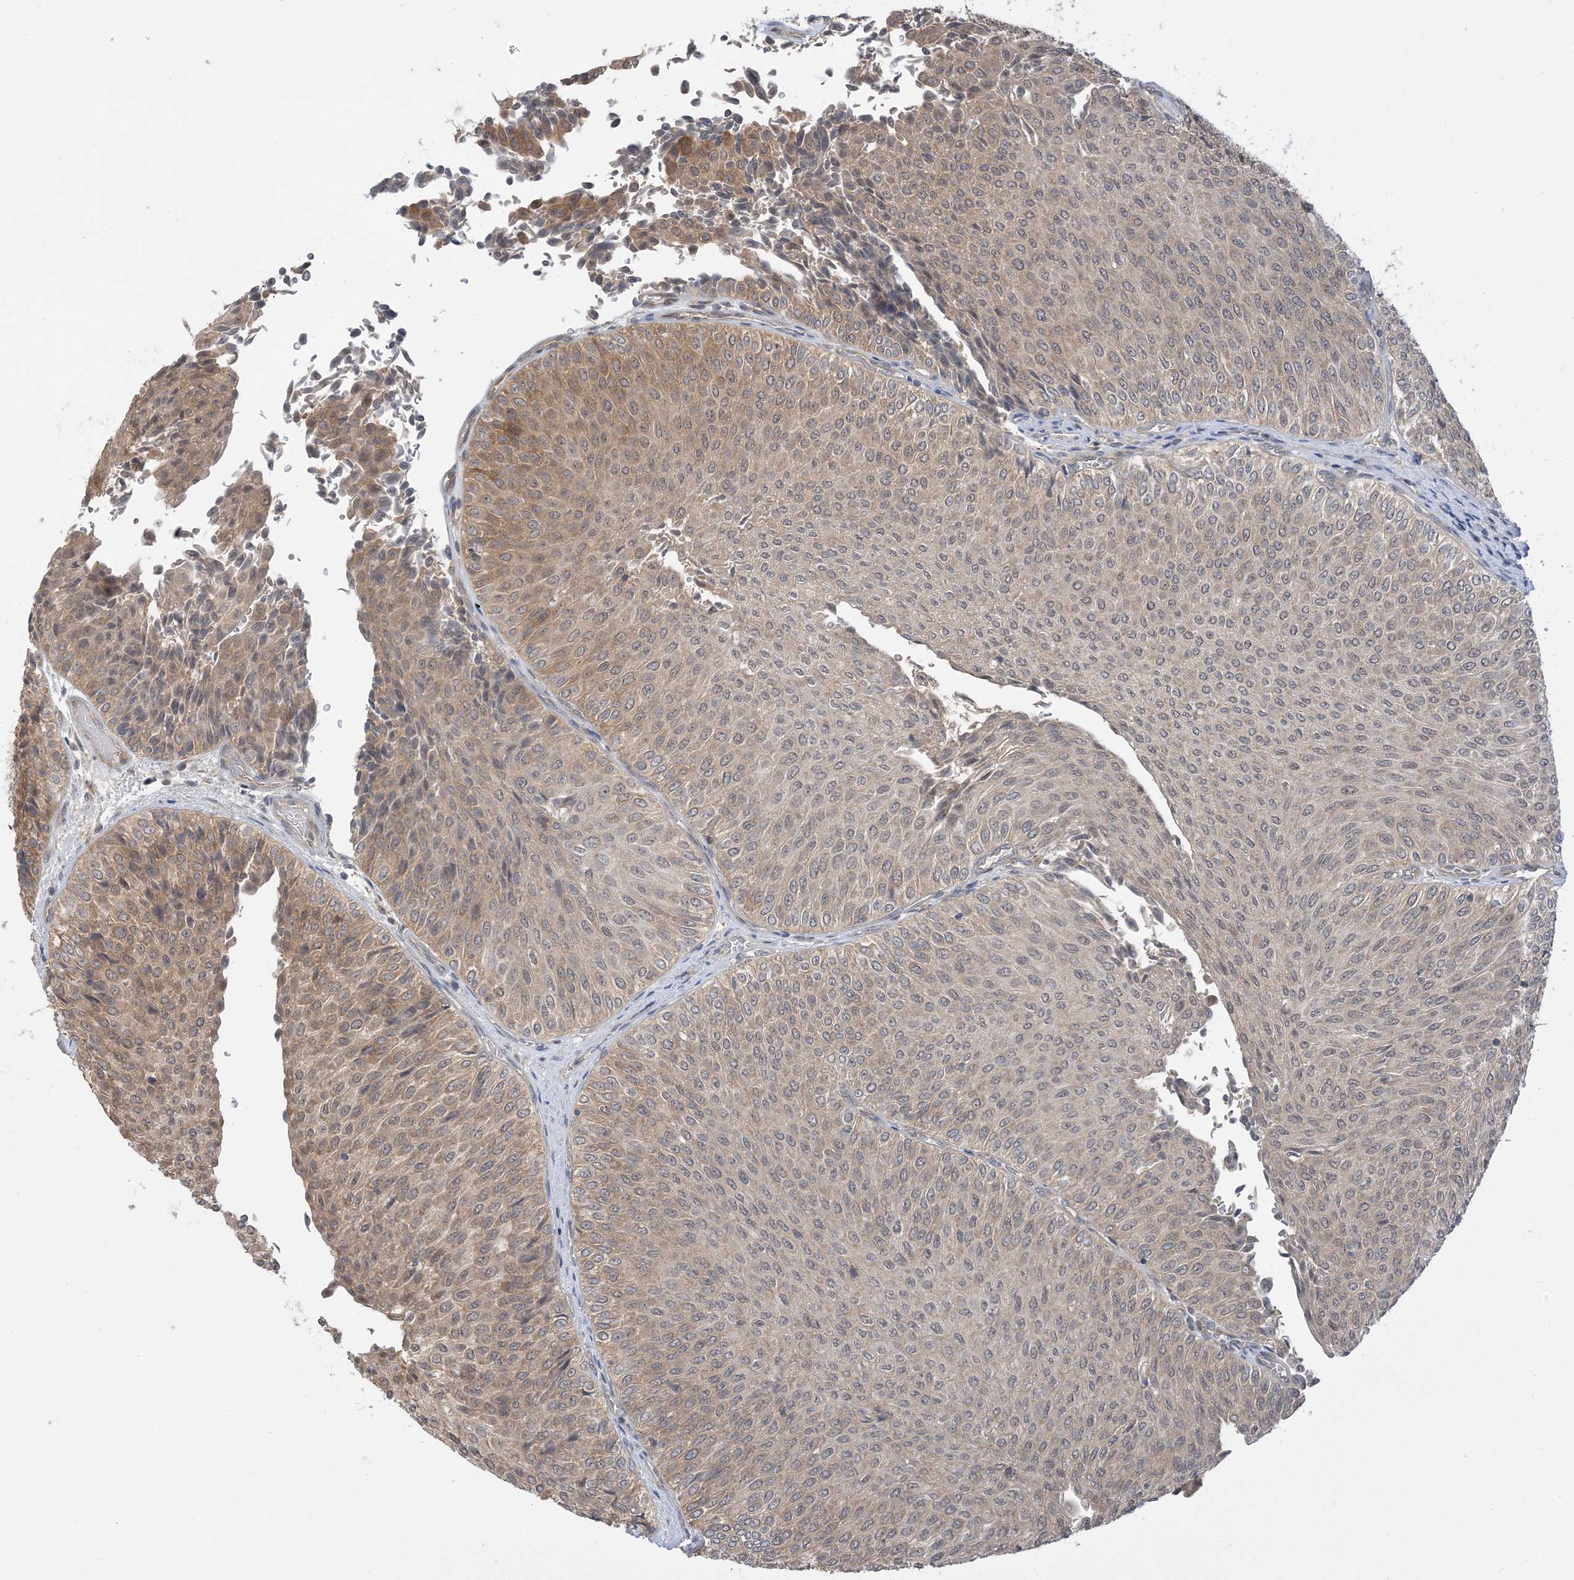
{"staining": {"intensity": "weak", "quantity": "25%-75%", "location": "cytoplasmic/membranous"}, "tissue": "urothelial cancer", "cell_type": "Tumor cells", "image_type": "cancer", "snomed": [{"axis": "morphology", "description": "Urothelial carcinoma, Low grade"}, {"axis": "topography", "description": "Urinary bladder"}], "caption": "High-power microscopy captured an IHC histopathology image of urothelial cancer, revealing weak cytoplasmic/membranous expression in approximately 25%-75% of tumor cells.", "gene": "WDR26", "patient": {"sex": "male", "age": 78}}